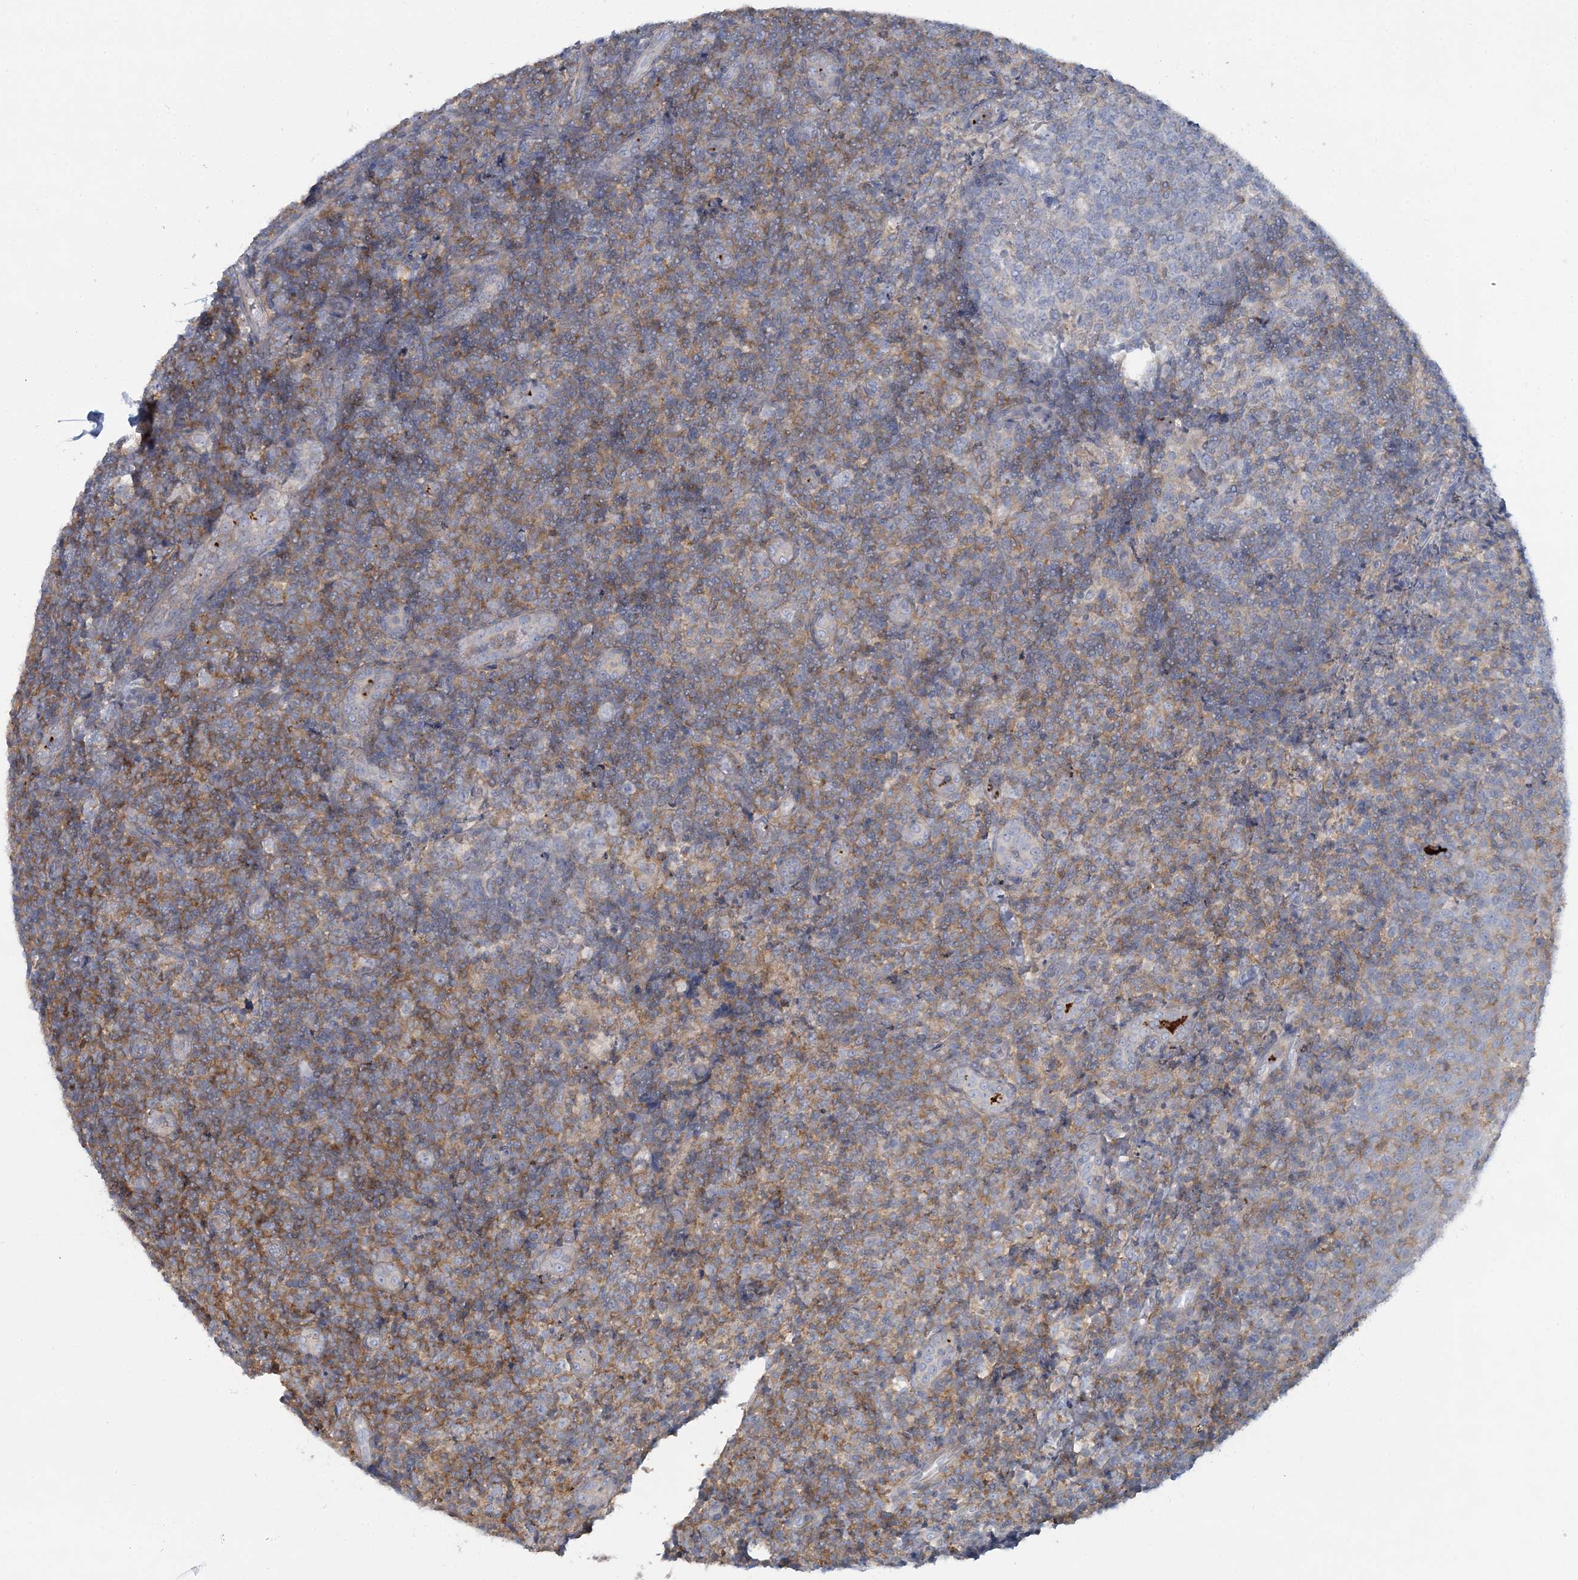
{"staining": {"intensity": "negative", "quantity": "none", "location": "none"}, "tissue": "tonsil", "cell_type": "Germinal center cells", "image_type": "normal", "snomed": [{"axis": "morphology", "description": "Normal tissue, NOS"}, {"axis": "topography", "description": "Tonsil"}], "caption": "Histopathology image shows no protein expression in germinal center cells of normal tonsil.", "gene": "CUEDC2", "patient": {"sex": "female", "age": 19}}